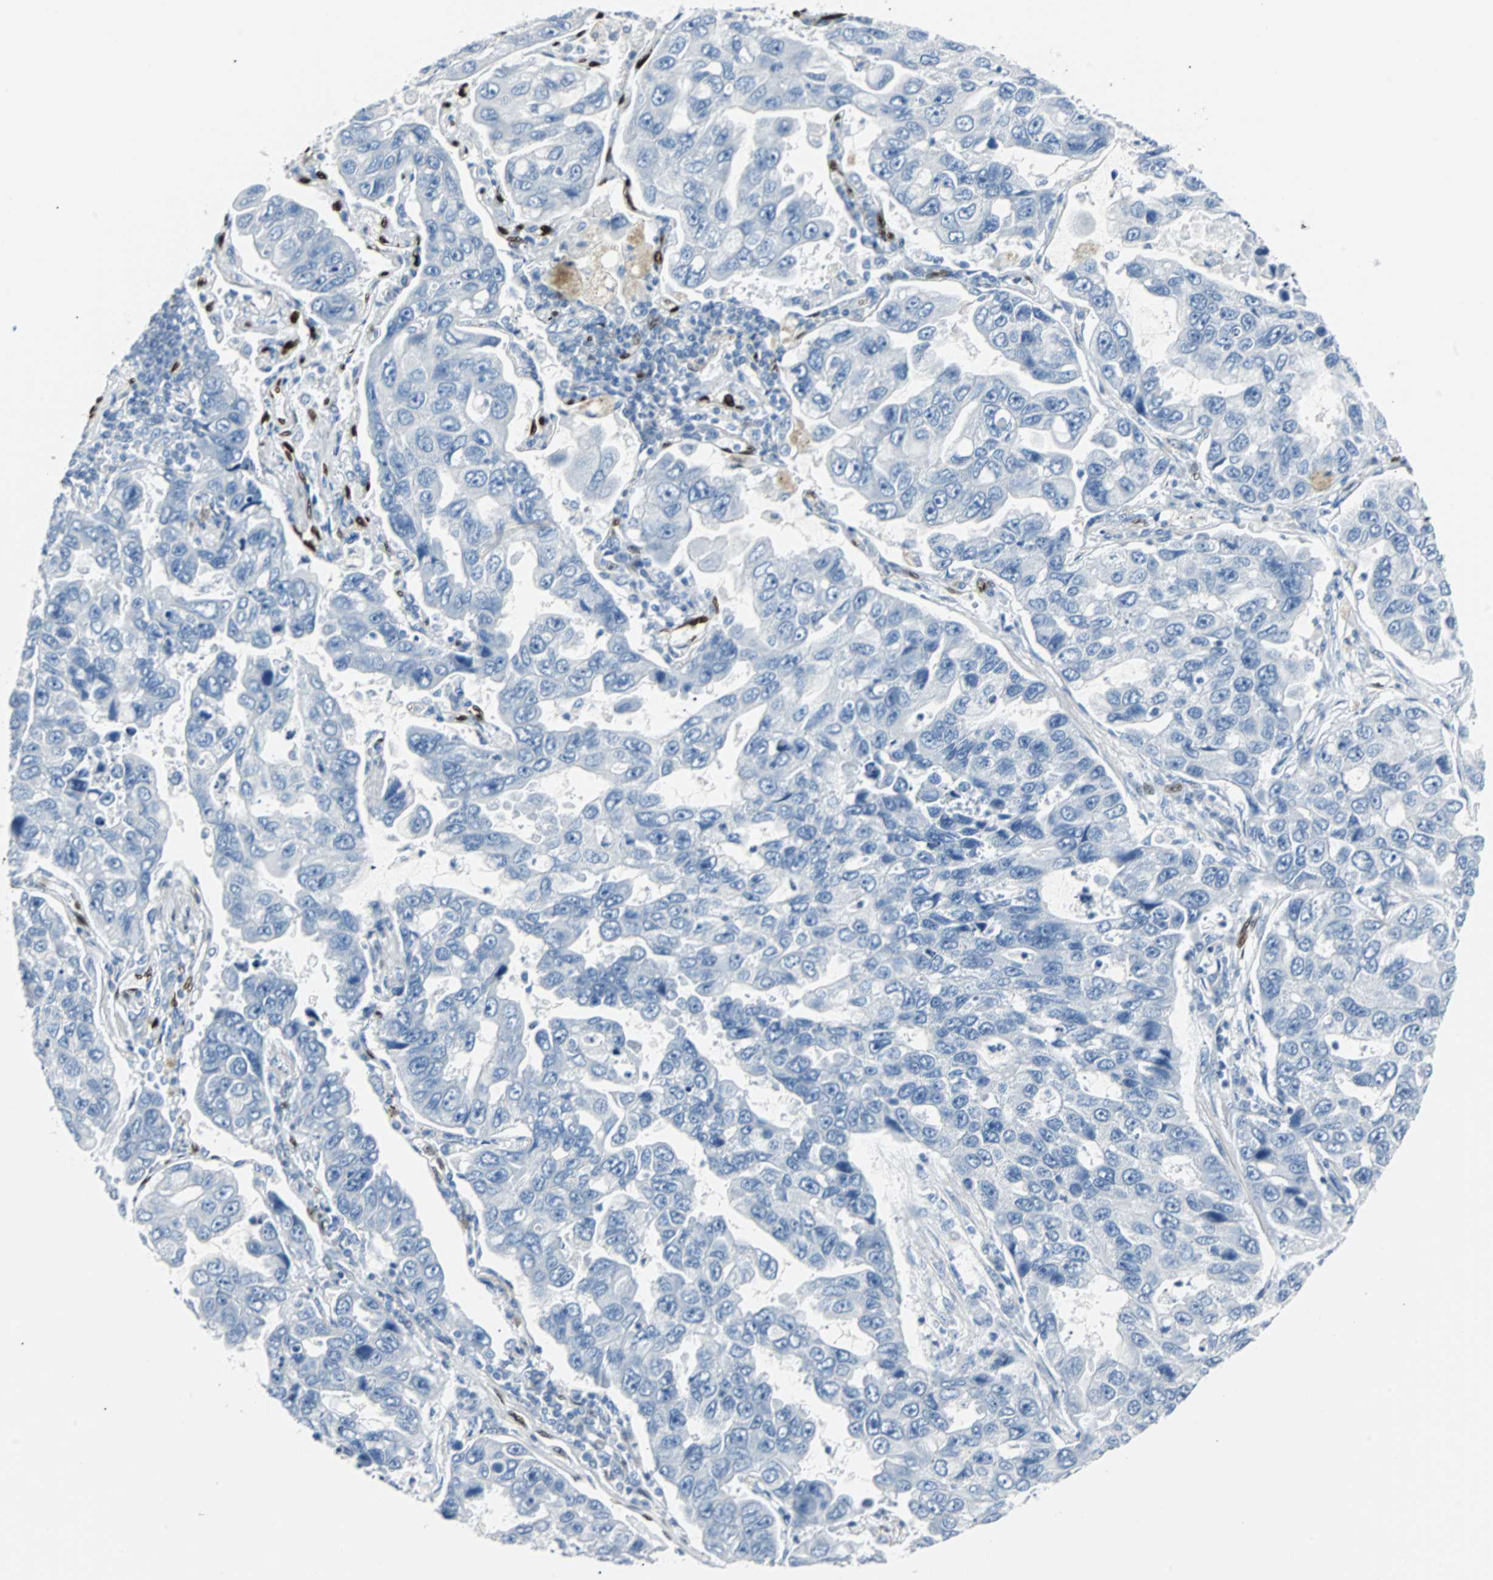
{"staining": {"intensity": "negative", "quantity": "none", "location": "none"}, "tissue": "lung cancer", "cell_type": "Tumor cells", "image_type": "cancer", "snomed": [{"axis": "morphology", "description": "Adenocarcinoma, NOS"}, {"axis": "topography", "description": "Lung"}], "caption": "An immunohistochemistry (IHC) micrograph of lung cancer (adenocarcinoma) is shown. There is no staining in tumor cells of lung cancer (adenocarcinoma).", "gene": "IL33", "patient": {"sex": "male", "age": 64}}